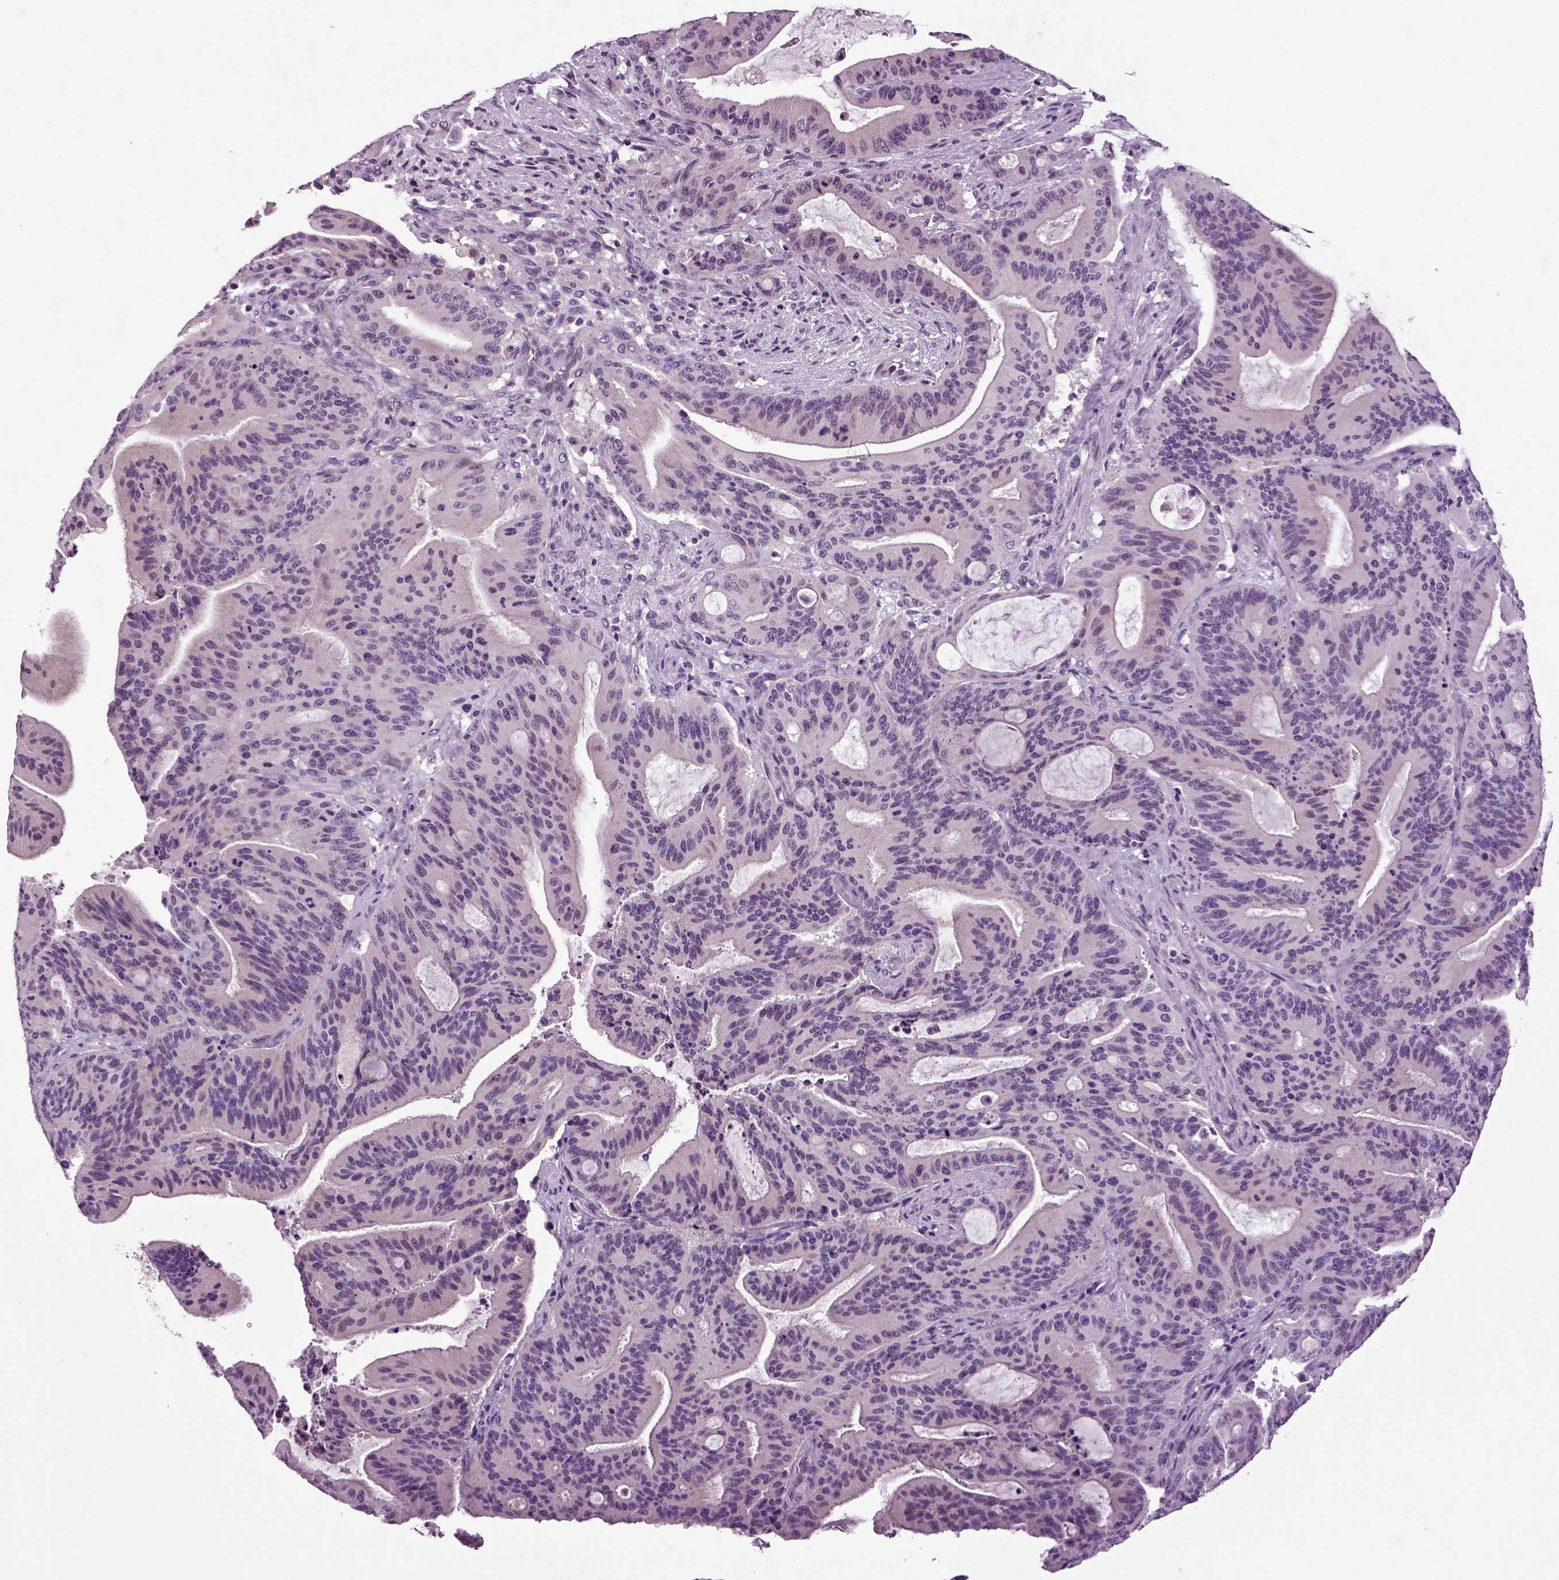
{"staining": {"intensity": "negative", "quantity": "none", "location": "none"}, "tissue": "liver cancer", "cell_type": "Tumor cells", "image_type": "cancer", "snomed": [{"axis": "morphology", "description": "Cholangiocarcinoma"}, {"axis": "topography", "description": "Liver"}], "caption": "Immunohistochemistry (IHC) micrograph of liver cancer (cholangiocarcinoma) stained for a protein (brown), which demonstrates no staining in tumor cells.", "gene": "CRHR1", "patient": {"sex": "female", "age": 73}}